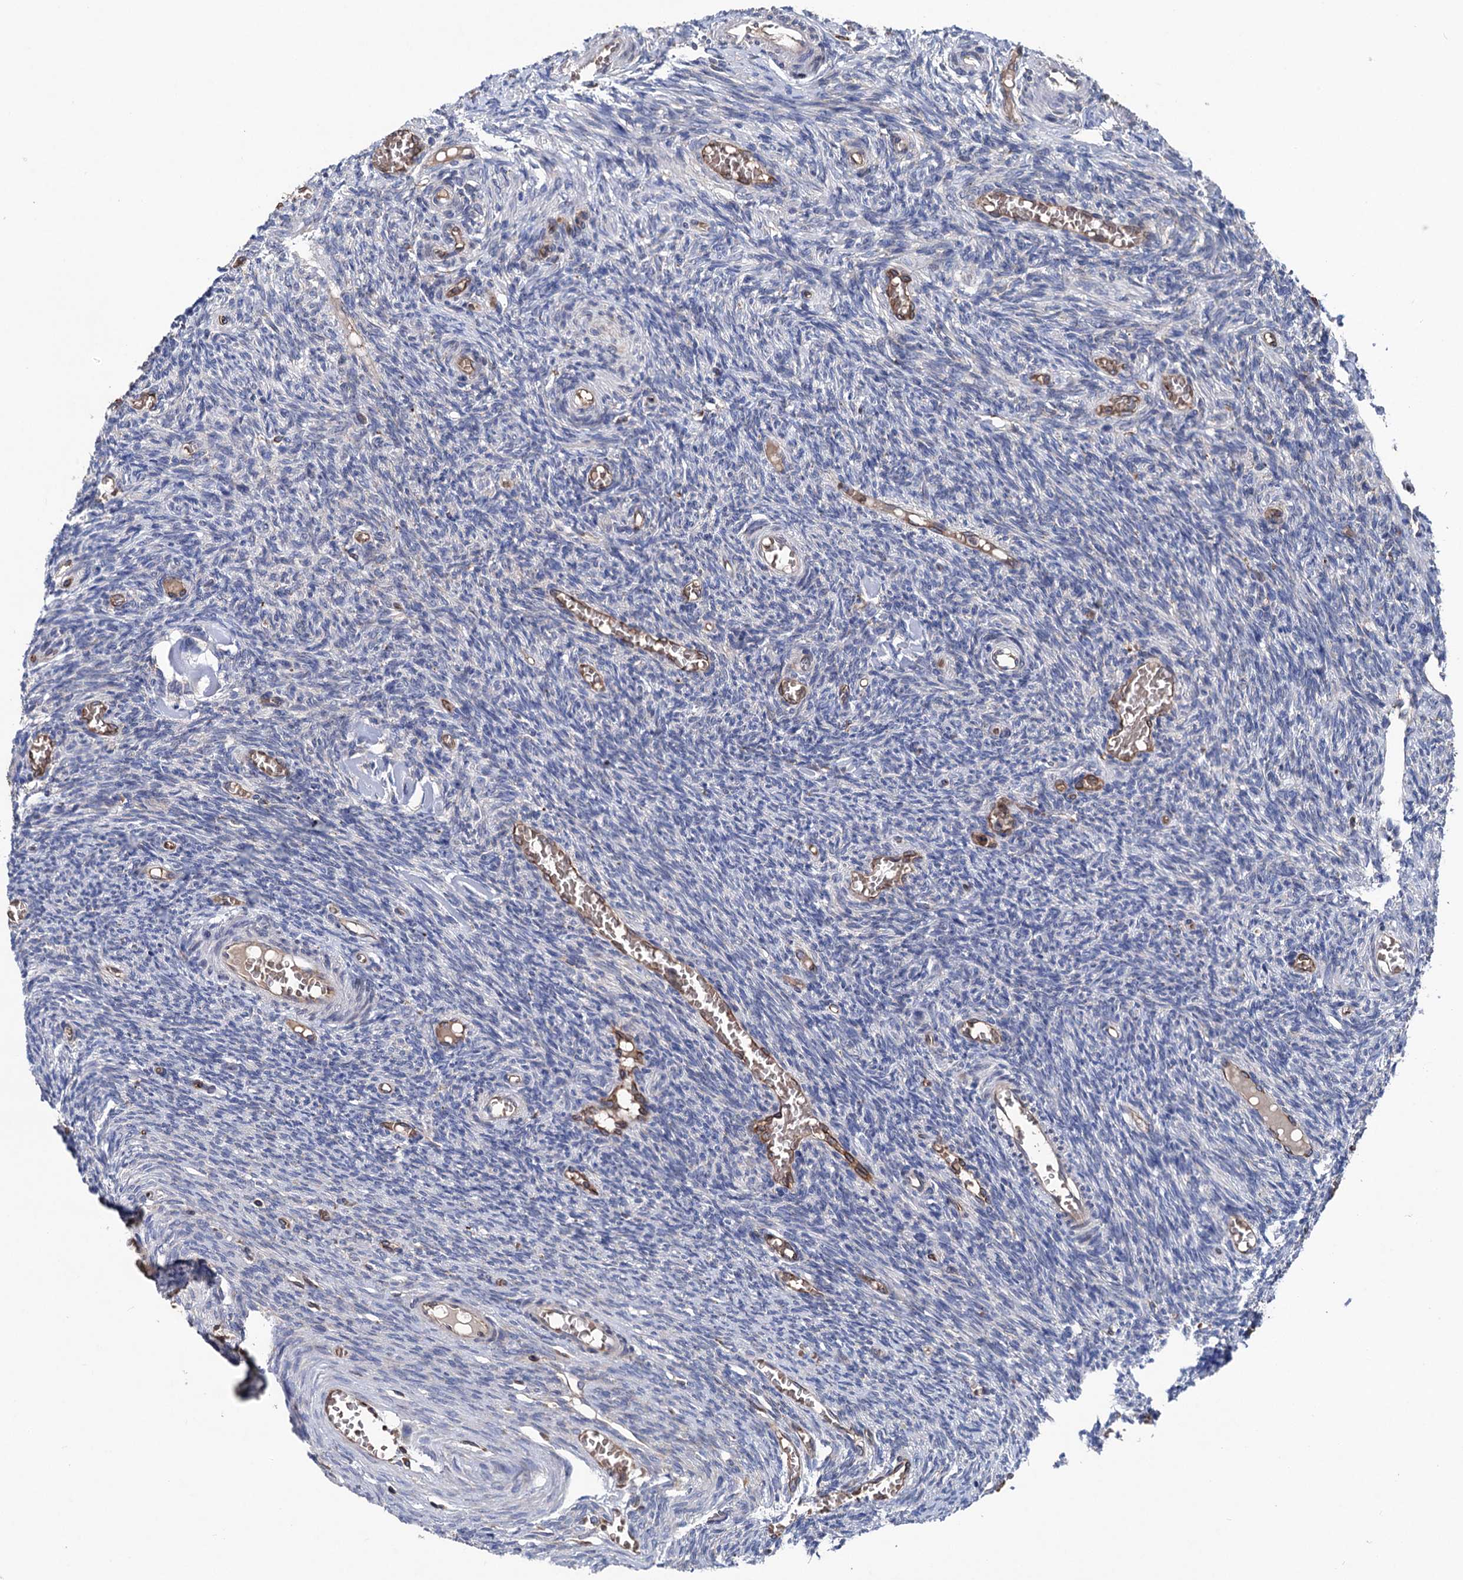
{"staining": {"intensity": "weak", "quantity": "<25%", "location": "cytoplasmic/membranous"}, "tissue": "ovary", "cell_type": "Follicle cells", "image_type": "normal", "snomed": [{"axis": "morphology", "description": "Normal tissue, NOS"}, {"axis": "topography", "description": "Ovary"}], "caption": "IHC photomicrograph of unremarkable human ovary stained for a protein (brown), which demonstrates no positivity in follicle cells.", "gene": "STING1", "patient": {"sex": "female", "age": 27}}